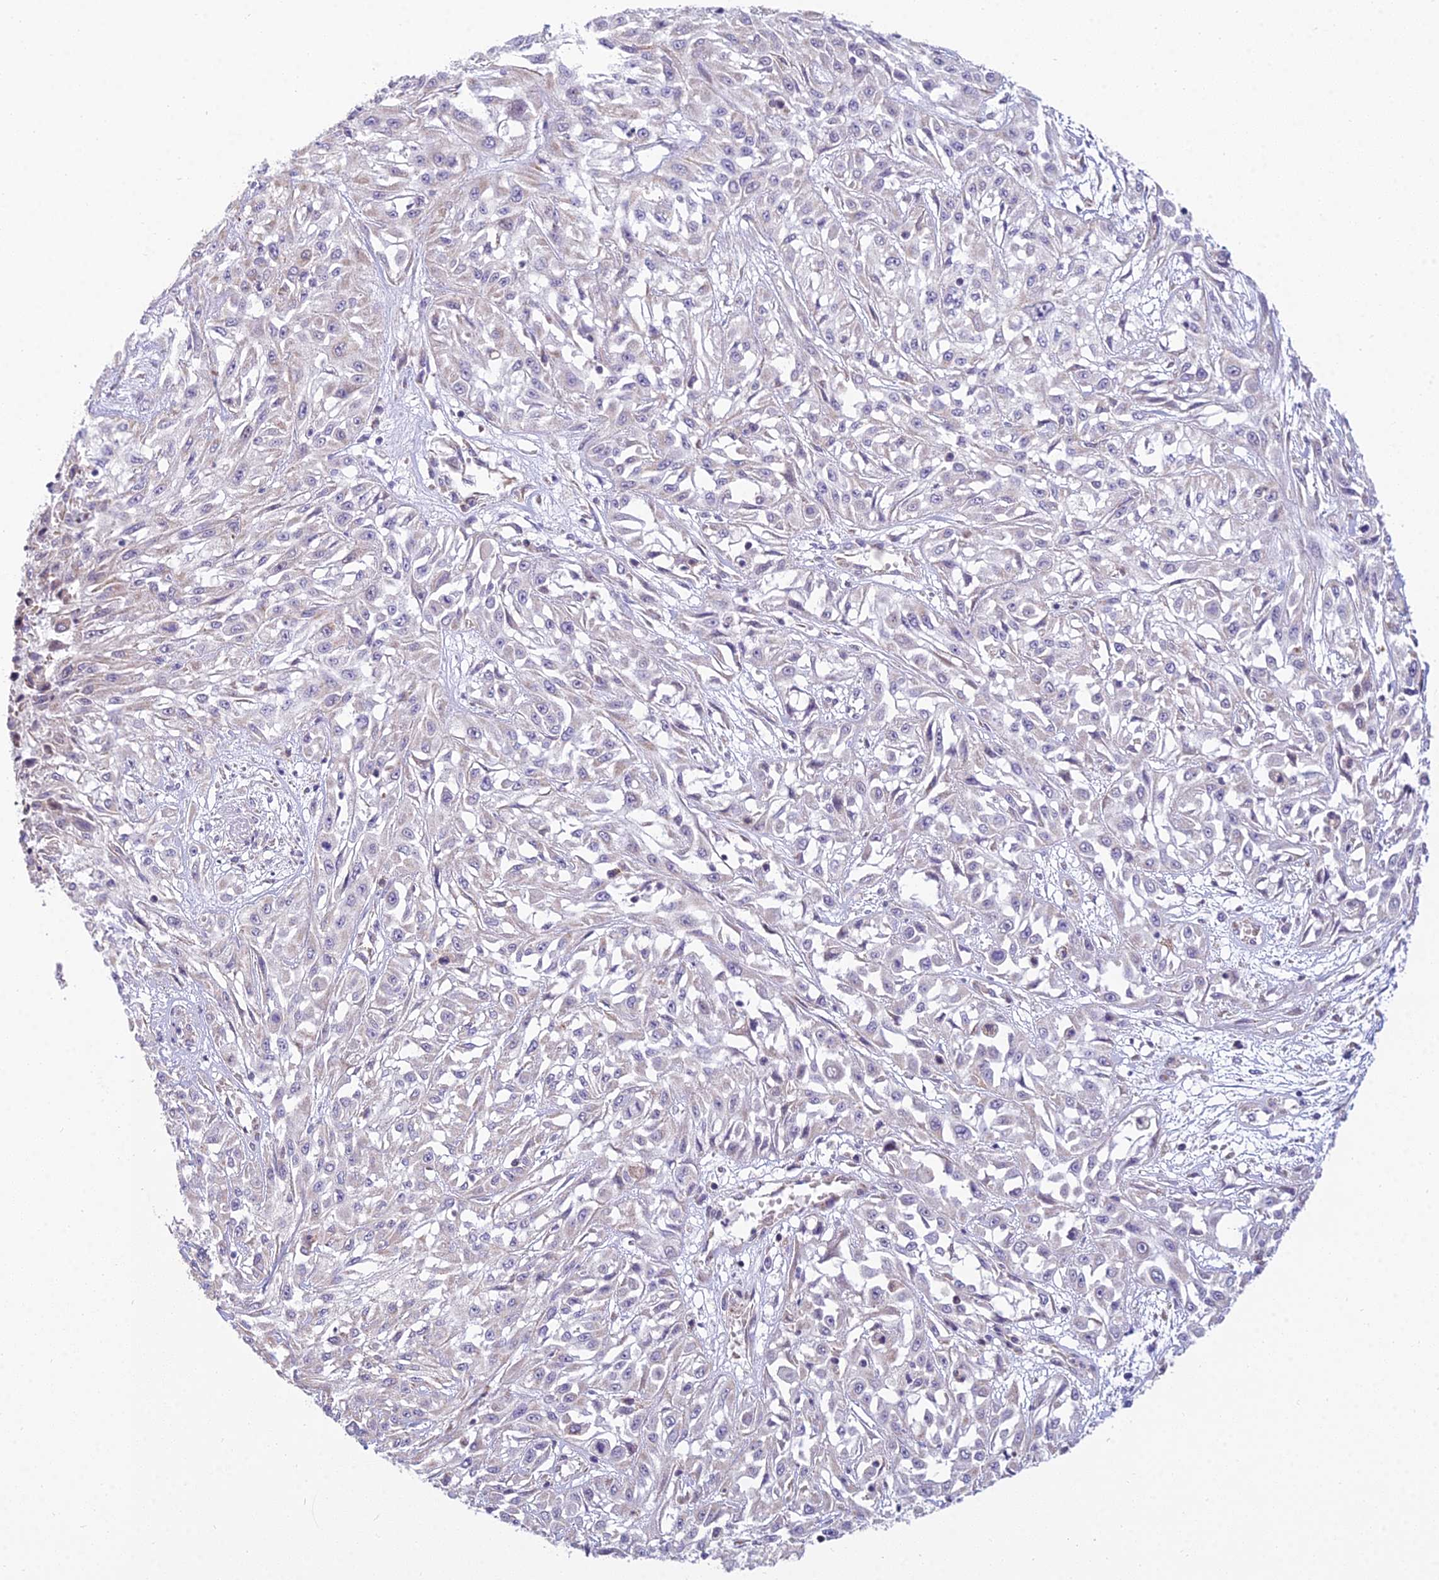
{"staining": {"intensity": "negative", "quantity": "none", "location": "none"}, "tissue": "skin cancer", "cell_type": "Tumor cells", "image_type": "cancer", "snomed": [{"axis": "morphology", "description": "Squamous cell carcinoma, NOS"}, {"axis": "morphology", "description": "Squamous cell carcinoma, metastatic, NOS"}, {"axis": "topography", "description": "Skin"}, {"axis": "topography", "description": "Lymph node"}], "caption": "Skin squamous cell carcinoma was stained to show a protein in brown. There is no significant expression in tumor cells.", "gene": "CFAP206", "patient": {"sex": "male", "age": 75}}